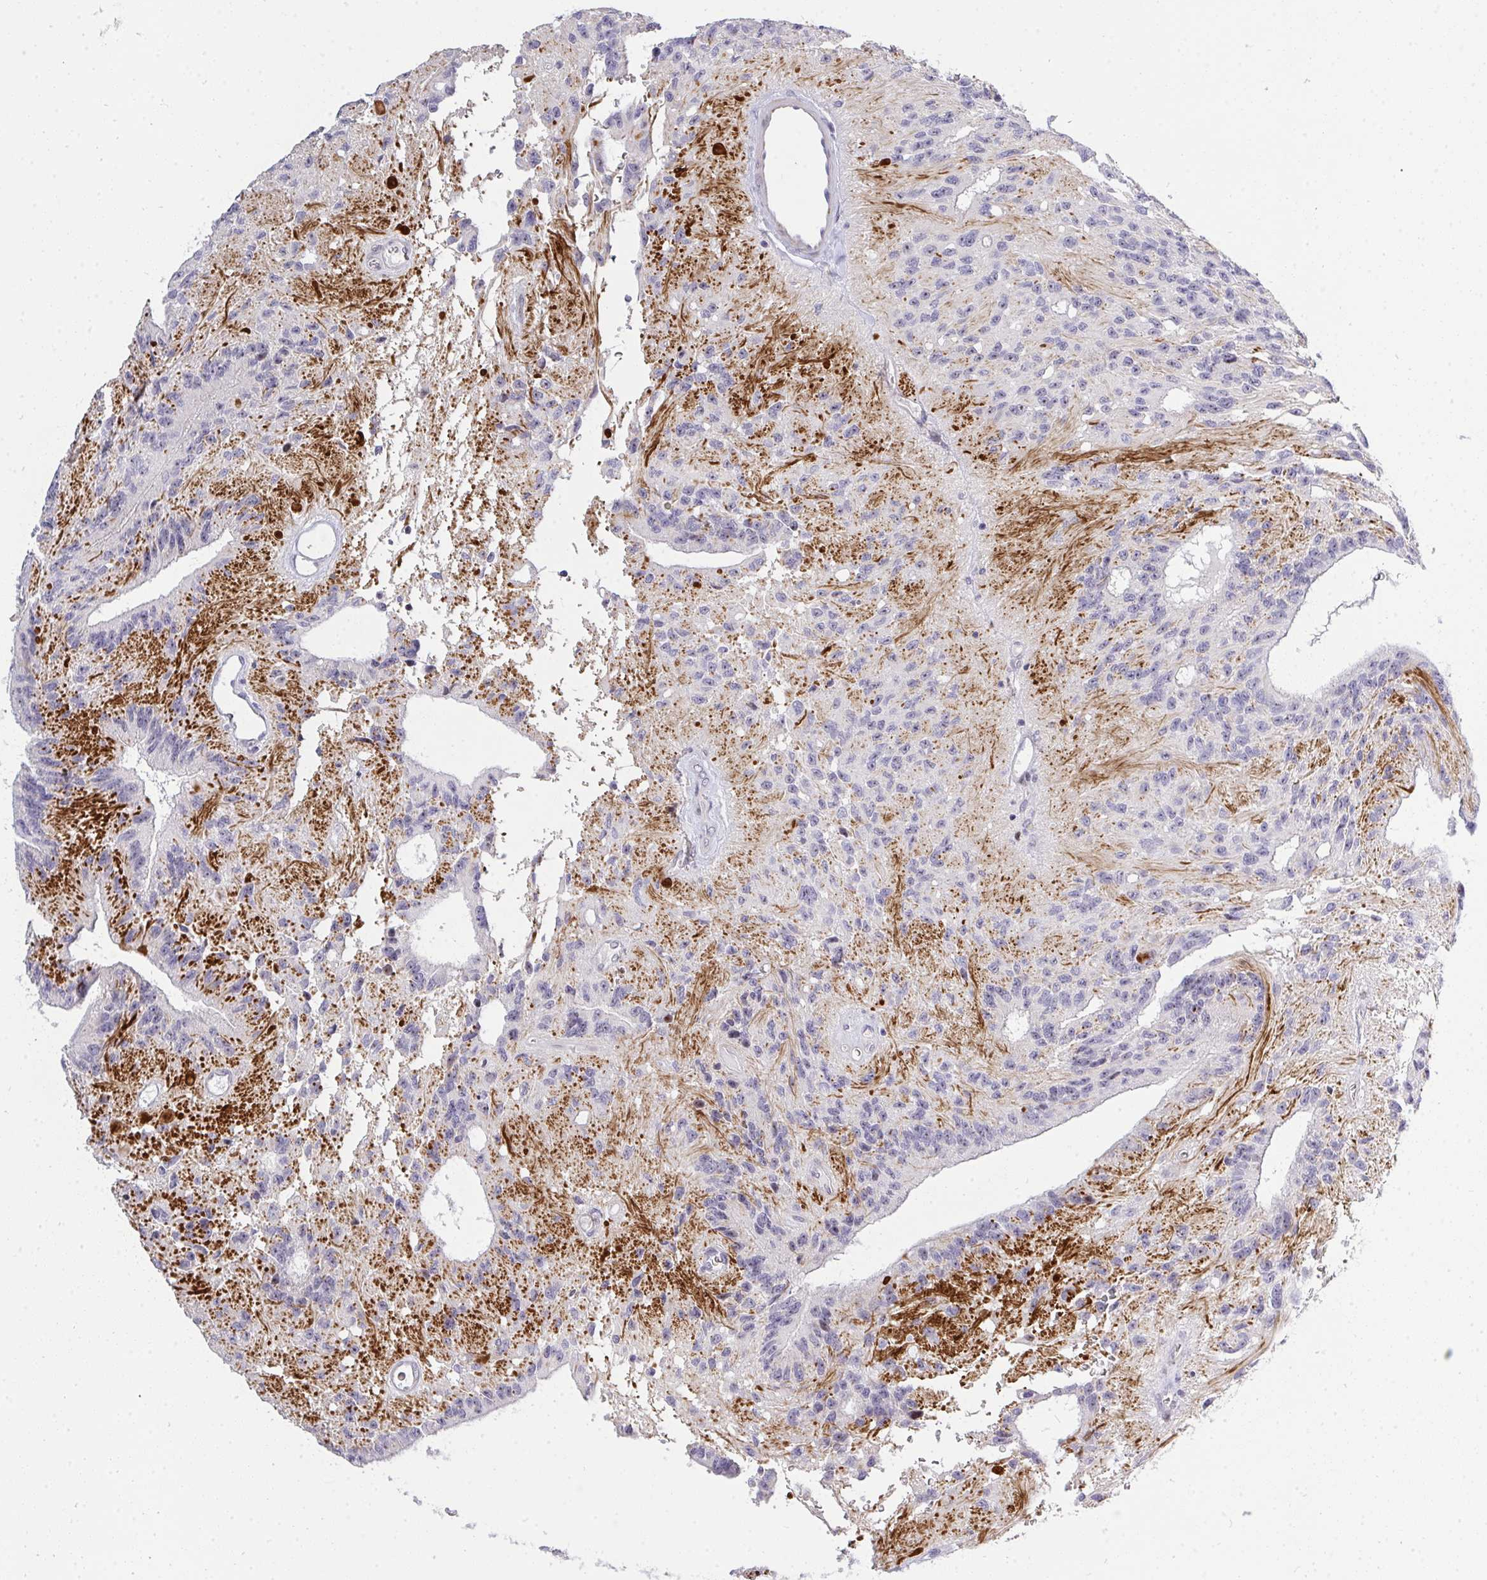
{"staining": {"intensity": "negative", "quantity": "none", "location": "none"}, "tissue": "glioma", "cell_type": "Tumor cells", "image_type": "cancer", "snomed": [{"axis": "morphology", "description": "Glioma, malignant, Low grade"}, {"axis": "topography", "description": "Brain"}], "caption": "Immunohistochemistry (IHC) histopathology image of neoplastic tissue: human glioma stained with DAB reveals no significant protein positivity in tumor cells.", "gene": "PLPPR3", "patient": {"sex": "male", "age": 31}}